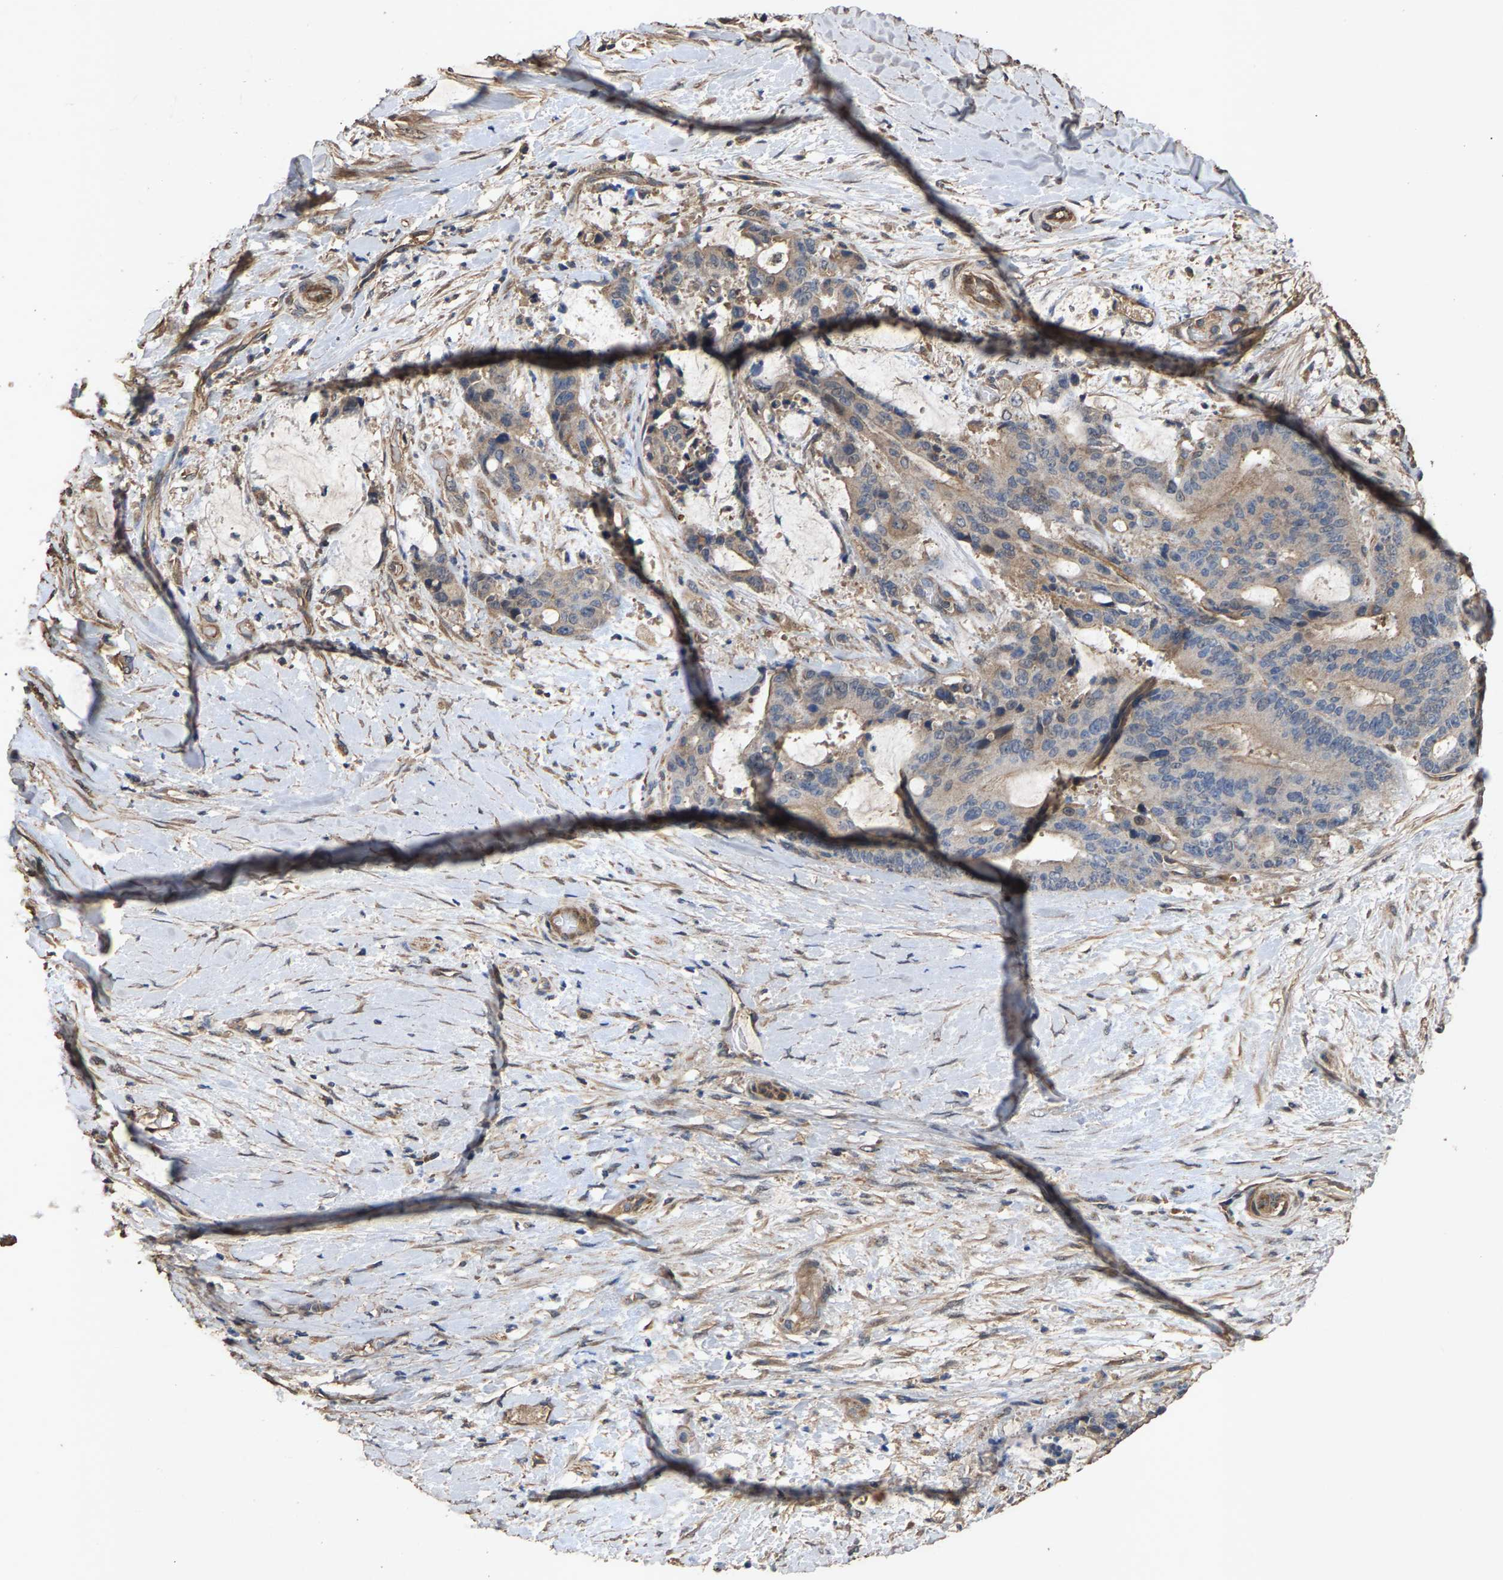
{"staining": {"intensity": "weak", "quantity": ">75%", "location": "cytoplasmic/membranous"}, "tissue": "liver cancer", "cell_type": "Tumor cells", "image_type": "cancer", "snomed": [{"axis": "morphology", "description": "Normal tissue, NOS"}, {"axis": "morphology", "description": "Cholangiocarcinoma"}, {"axis": "topography", "description": "Liver"}, {"axis": "topography", "description": "Peripheral nerve tissue"}], "caption": "DAB immunohistochemical staining of liver cholangiocarcinoma exhibits weak cytoplasmic/membranous protein staining in about >75% of tumor cells.", "gene": "HTRA3", "patient": {"sex": "female", "age": 73}}